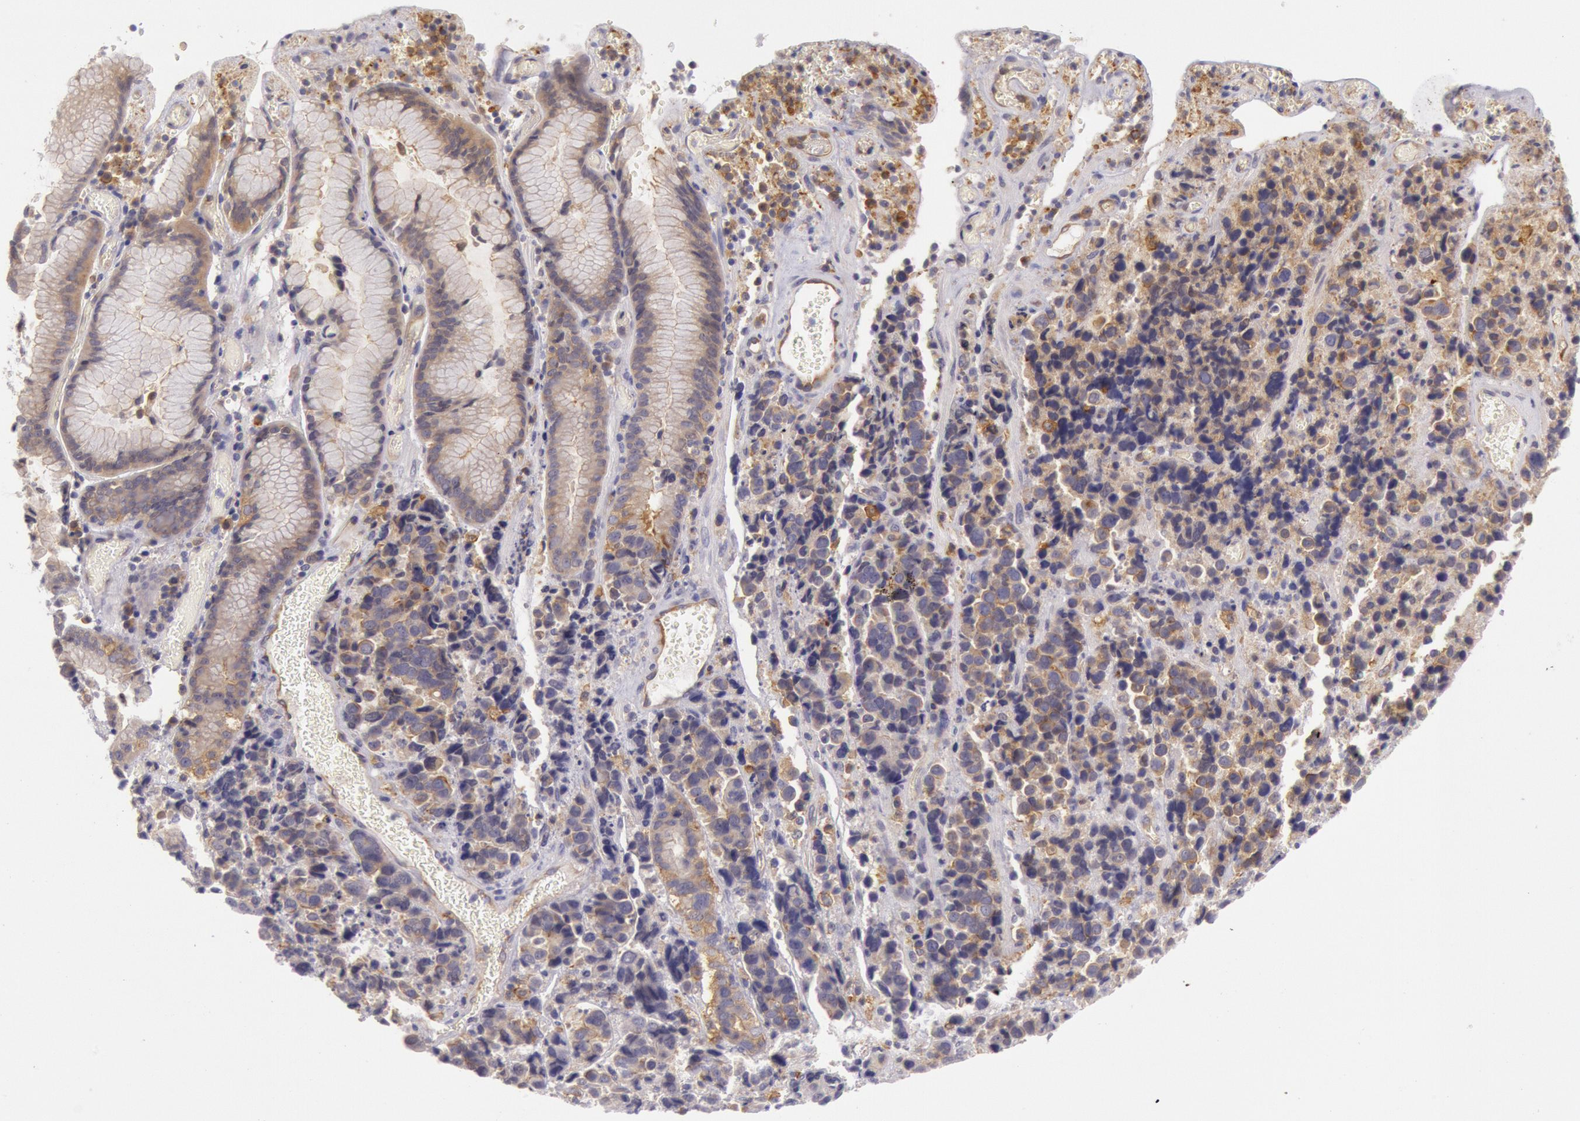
{"staining": {"intensity": "weak", "quantity": "25%-75%", "location": "cytoplasmic/membranous"}, "tissue": "stomach cancer", "cell_type": "Tumor cells", "image_type": "cancer", "snomed": [{"axis": "morphology", "description": "Adenocarcinoma, NOS"}, {"axis": "topography", "description": "Stomach, upper"}], "caption": "Stomach cancer tissue exhibits weak cytoplasmic/membranous positivity in about 25%-75% of tumor cells", "gene": "MYO5A", "patient": {"sex": "male", "age": 71}}